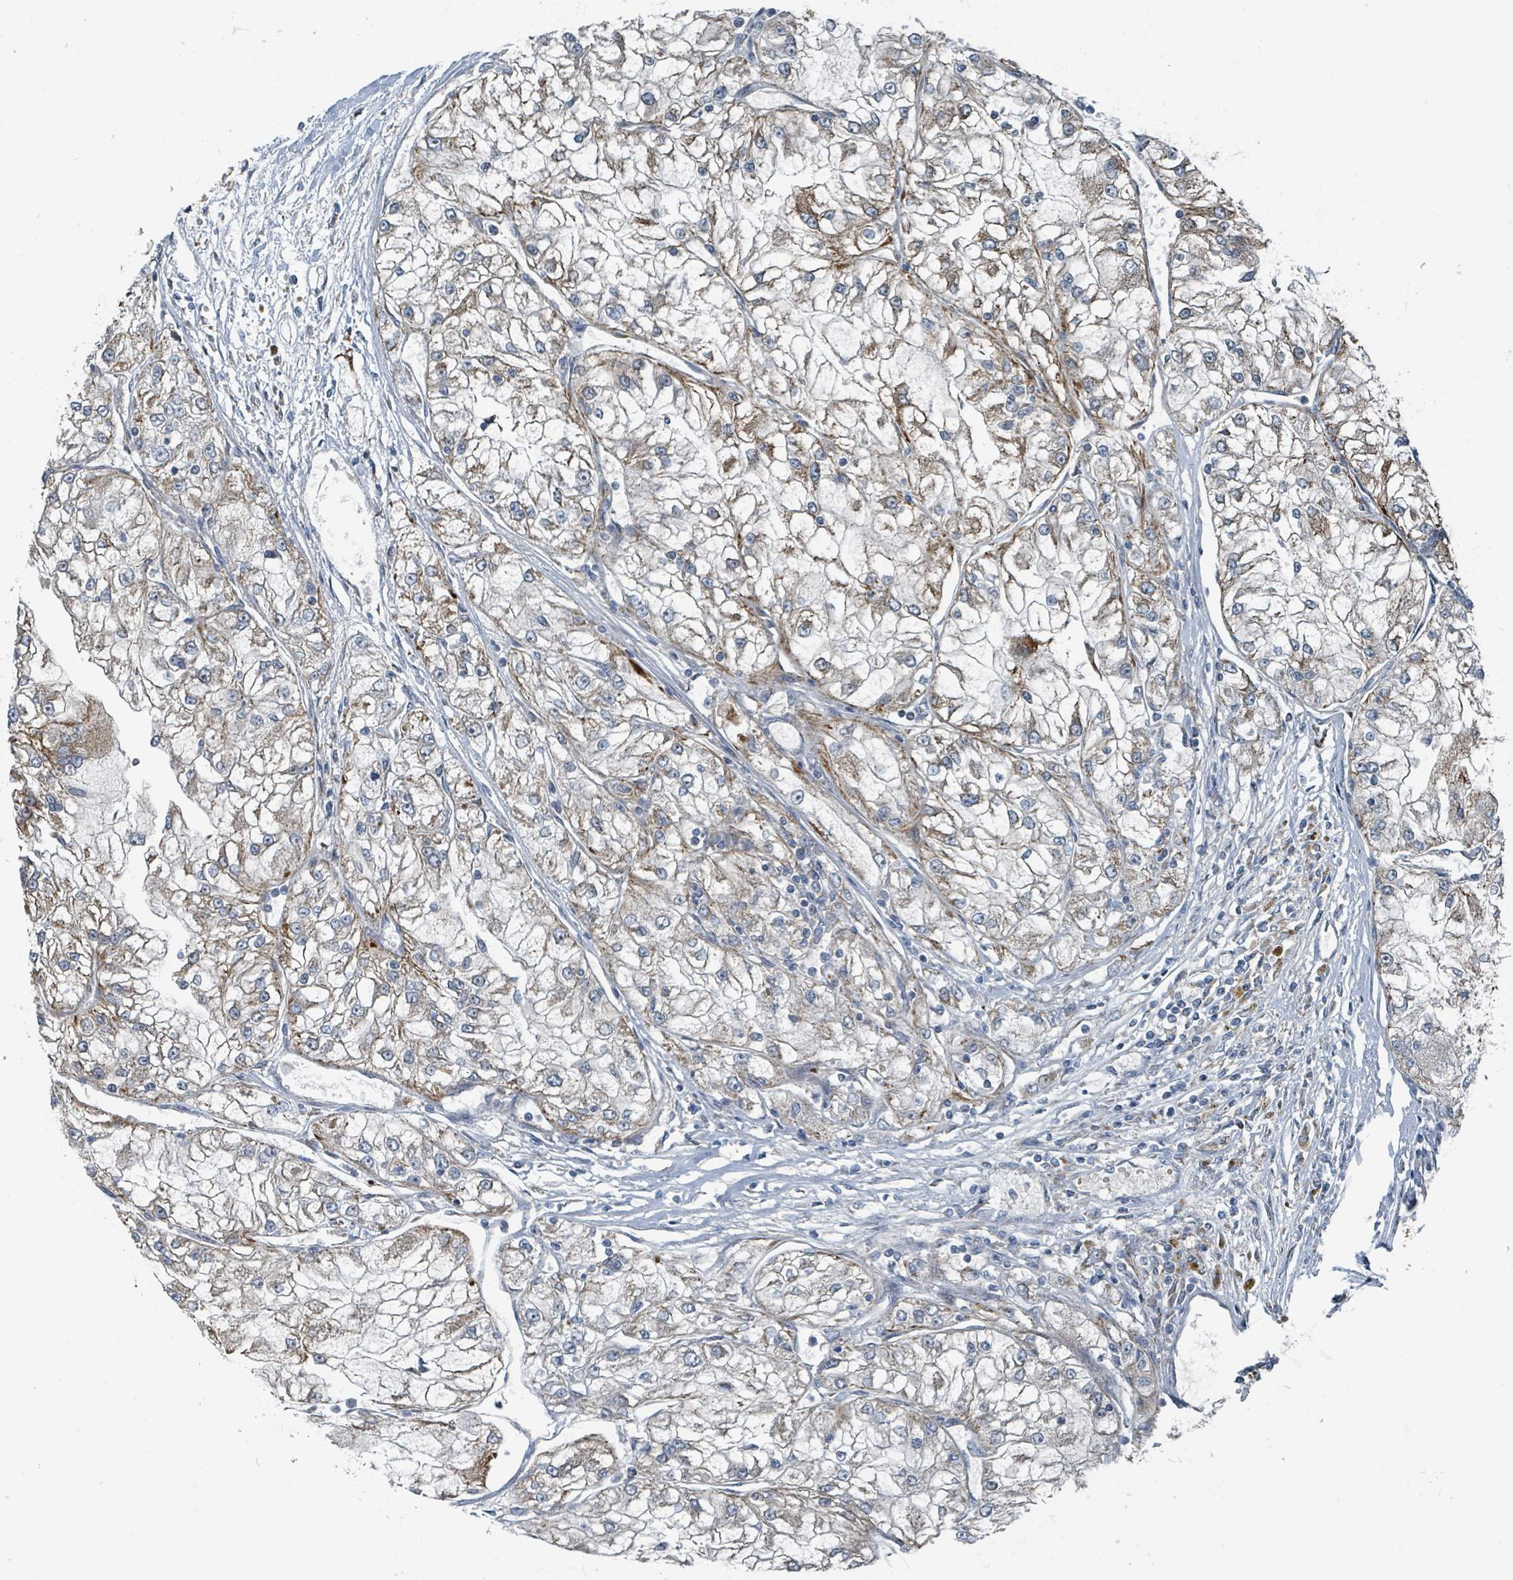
{"staining": {"intensity": "moderate", "quantity": "25%-75%", "location": "cytoplasmic/membranous"}, "tissue": "renal cancer", "cell_type": "Tumor cells", "image_type": "cancer", "snomed": [{"axis": "morphology", "description": "Adenocarcinoma, NOS"}, {"axis": "topography", "description": "Kidney"}], "caption": "Immunohistochemical staining of human renal cancer (adenocarcinoma) demonstrates medium levels of moderate cytoplasmic/membranous protein expression in about 25%-75% of tumor cells.", "gene": "DIPK2A", "patient": {"sex": "female", "age": 72}}